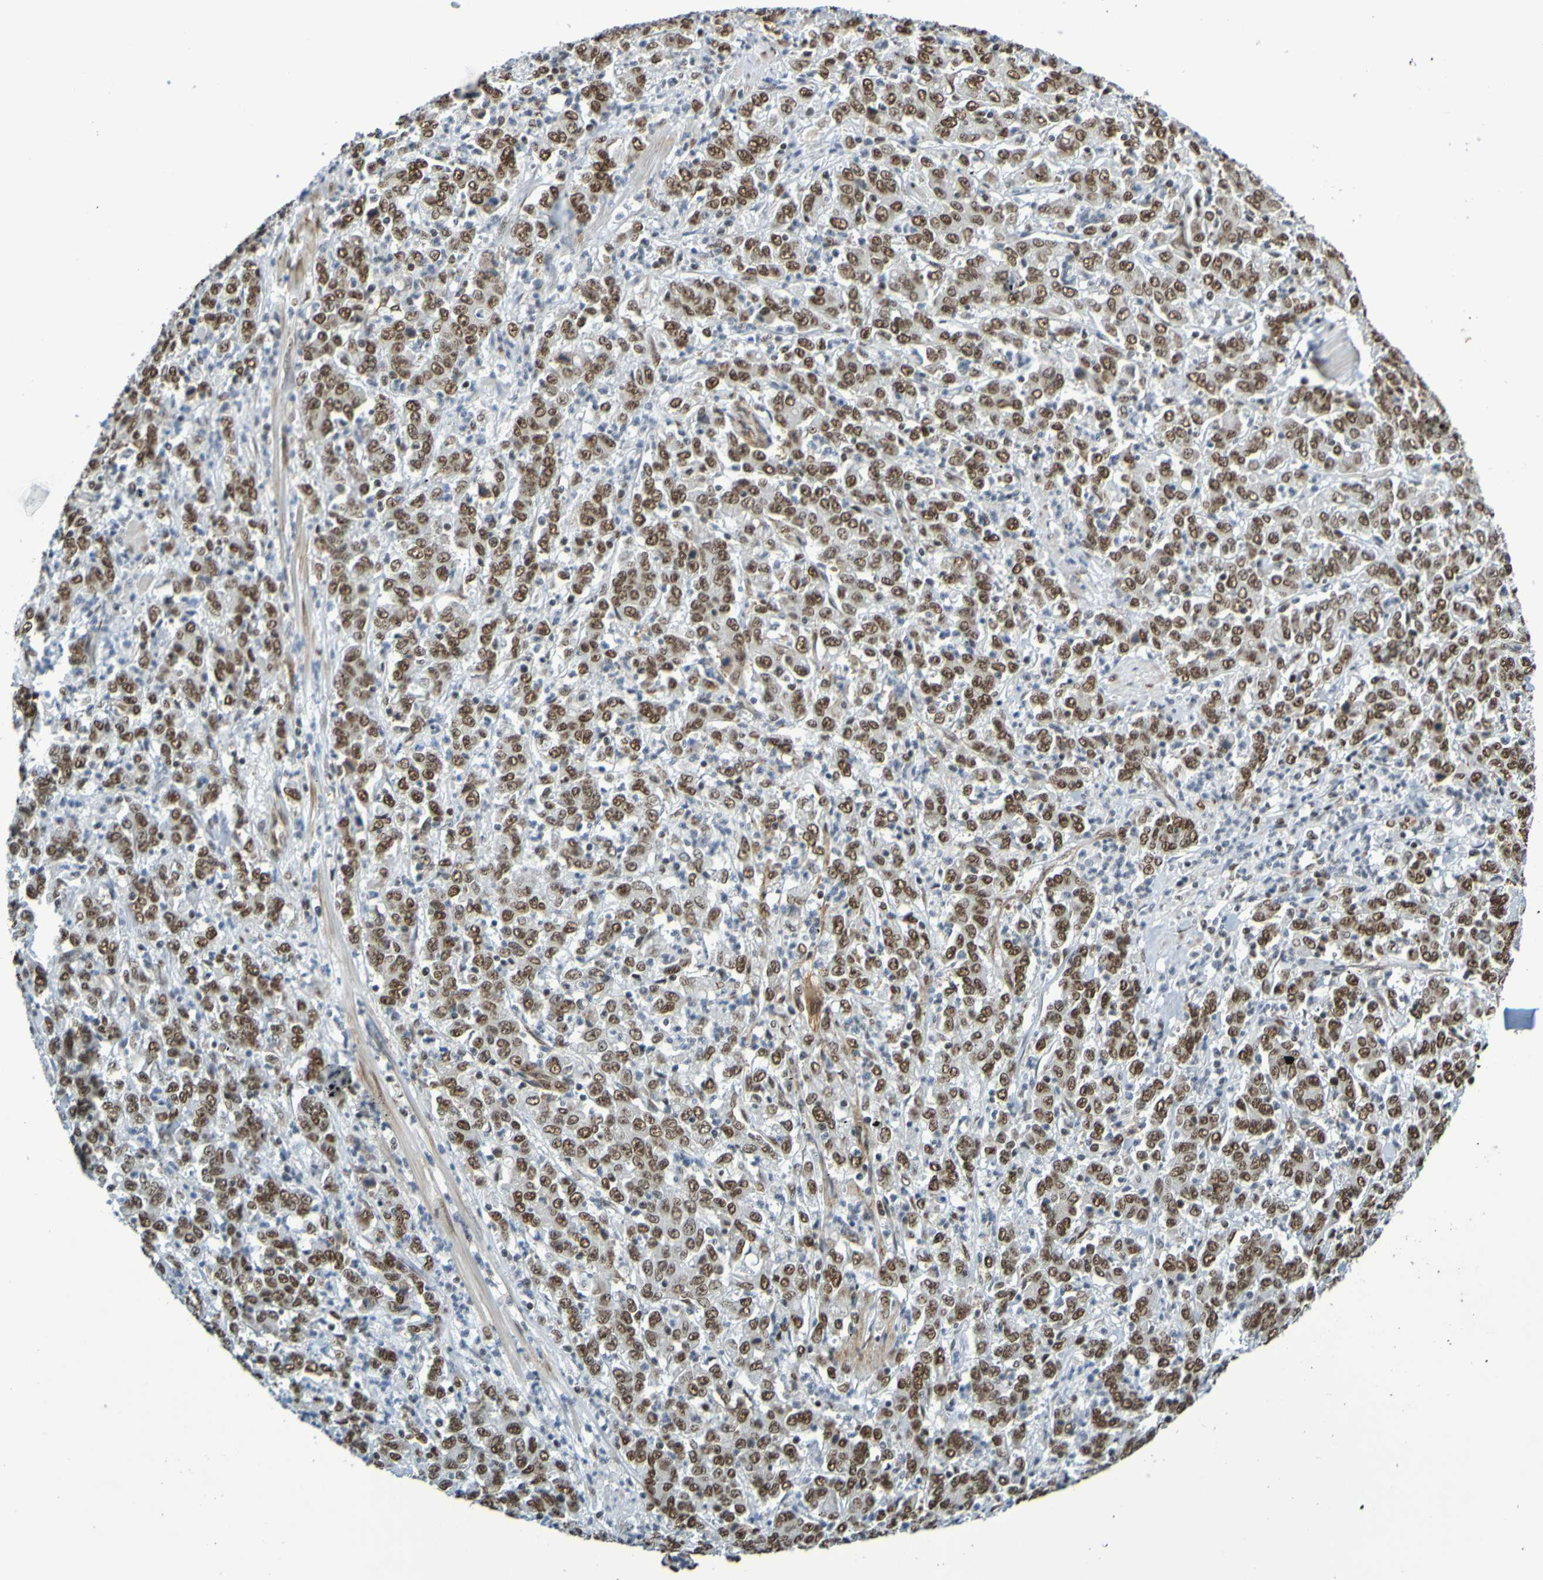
{"staining": {"intensity": "strong", "quantity": ">75%", "location": "nuclear"}, "tissue": "stomach cancer", "cell_type": "Tumor cells", "image_type": "cancer", "snomed": [{"axis": "morphology", "description": "Adenocarcinoma, NOS"}, {"axis": "topography", "description": "Stomach, lower"}], "caption": "IHC (DAB) staining of stomach cancer demonstrates strong nuclear protein expression in approximately >75% of tumor cells. The protein of interest is shown in brown color, while the nuclei are stained blue.", "gene": "HDAC2", "patient": {"sex": "female", "age": 71}}